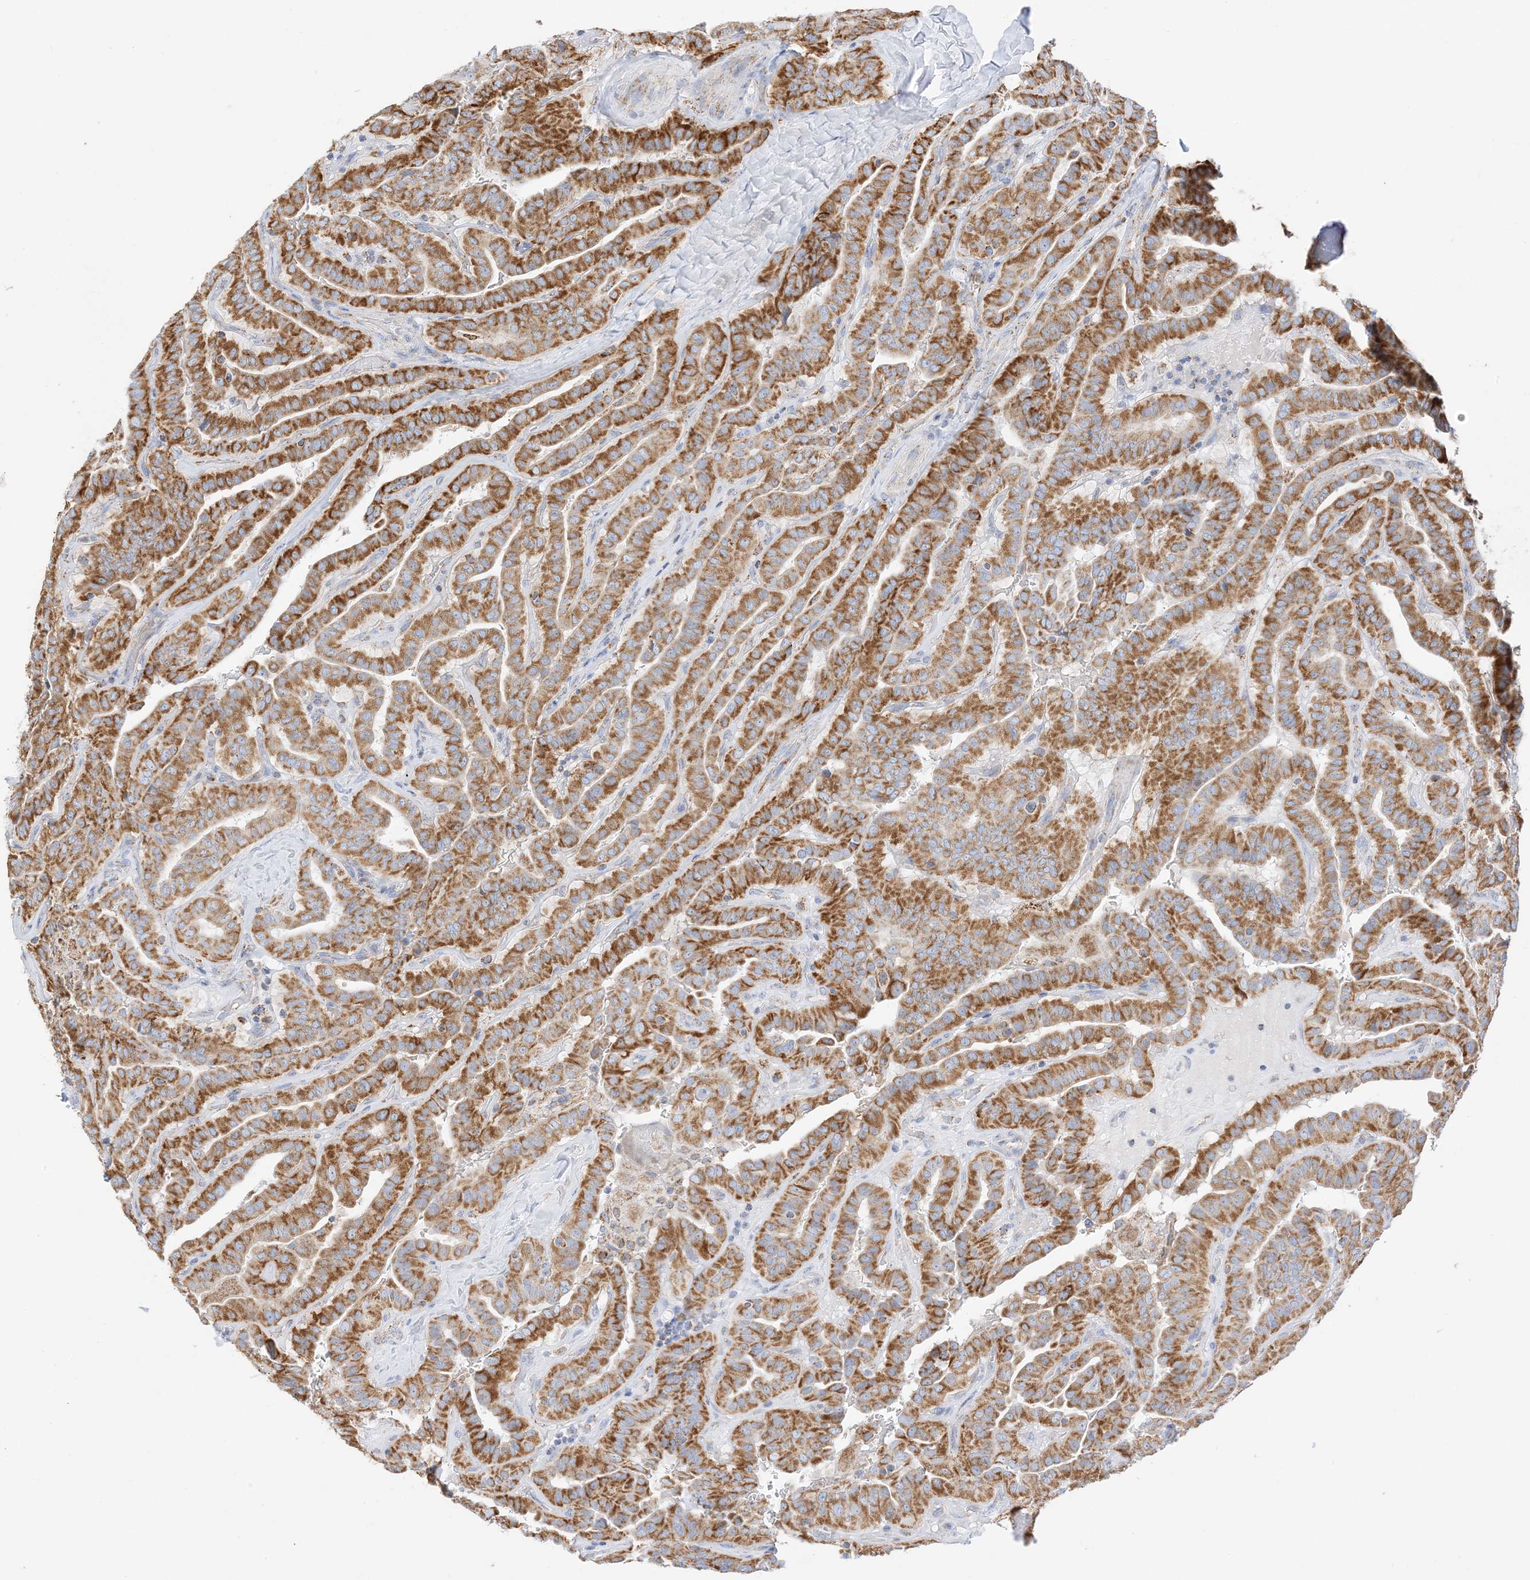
{"staining": {"intensity": "strong", "quantity": ">75%", "location": "cytoplasmic/membranous"}, "tissue": "thyroid cancer", "cell_type": "Tumor cells", "image_type": "cancer", "snomed": [{"axis": "morphology", "description": "Papillary adenocarcinoma, NOS"}, {"axis": "topography", "description": "Thyroid gland"}], "caption": "DAB immunohistochemical staining of thyroid papillary adenocarcinoma displays strong cytoplasmic/membranous protein expression in approximately >75% of tumor cells. The staining was performed using DAB (3,3'-diaminobenzidine), with brown indicating positive protein expression. Nuclei are stained blue with hematoxylin.", "gene": "CAPN13", "patient": {"sex": "male", "age": 77}}